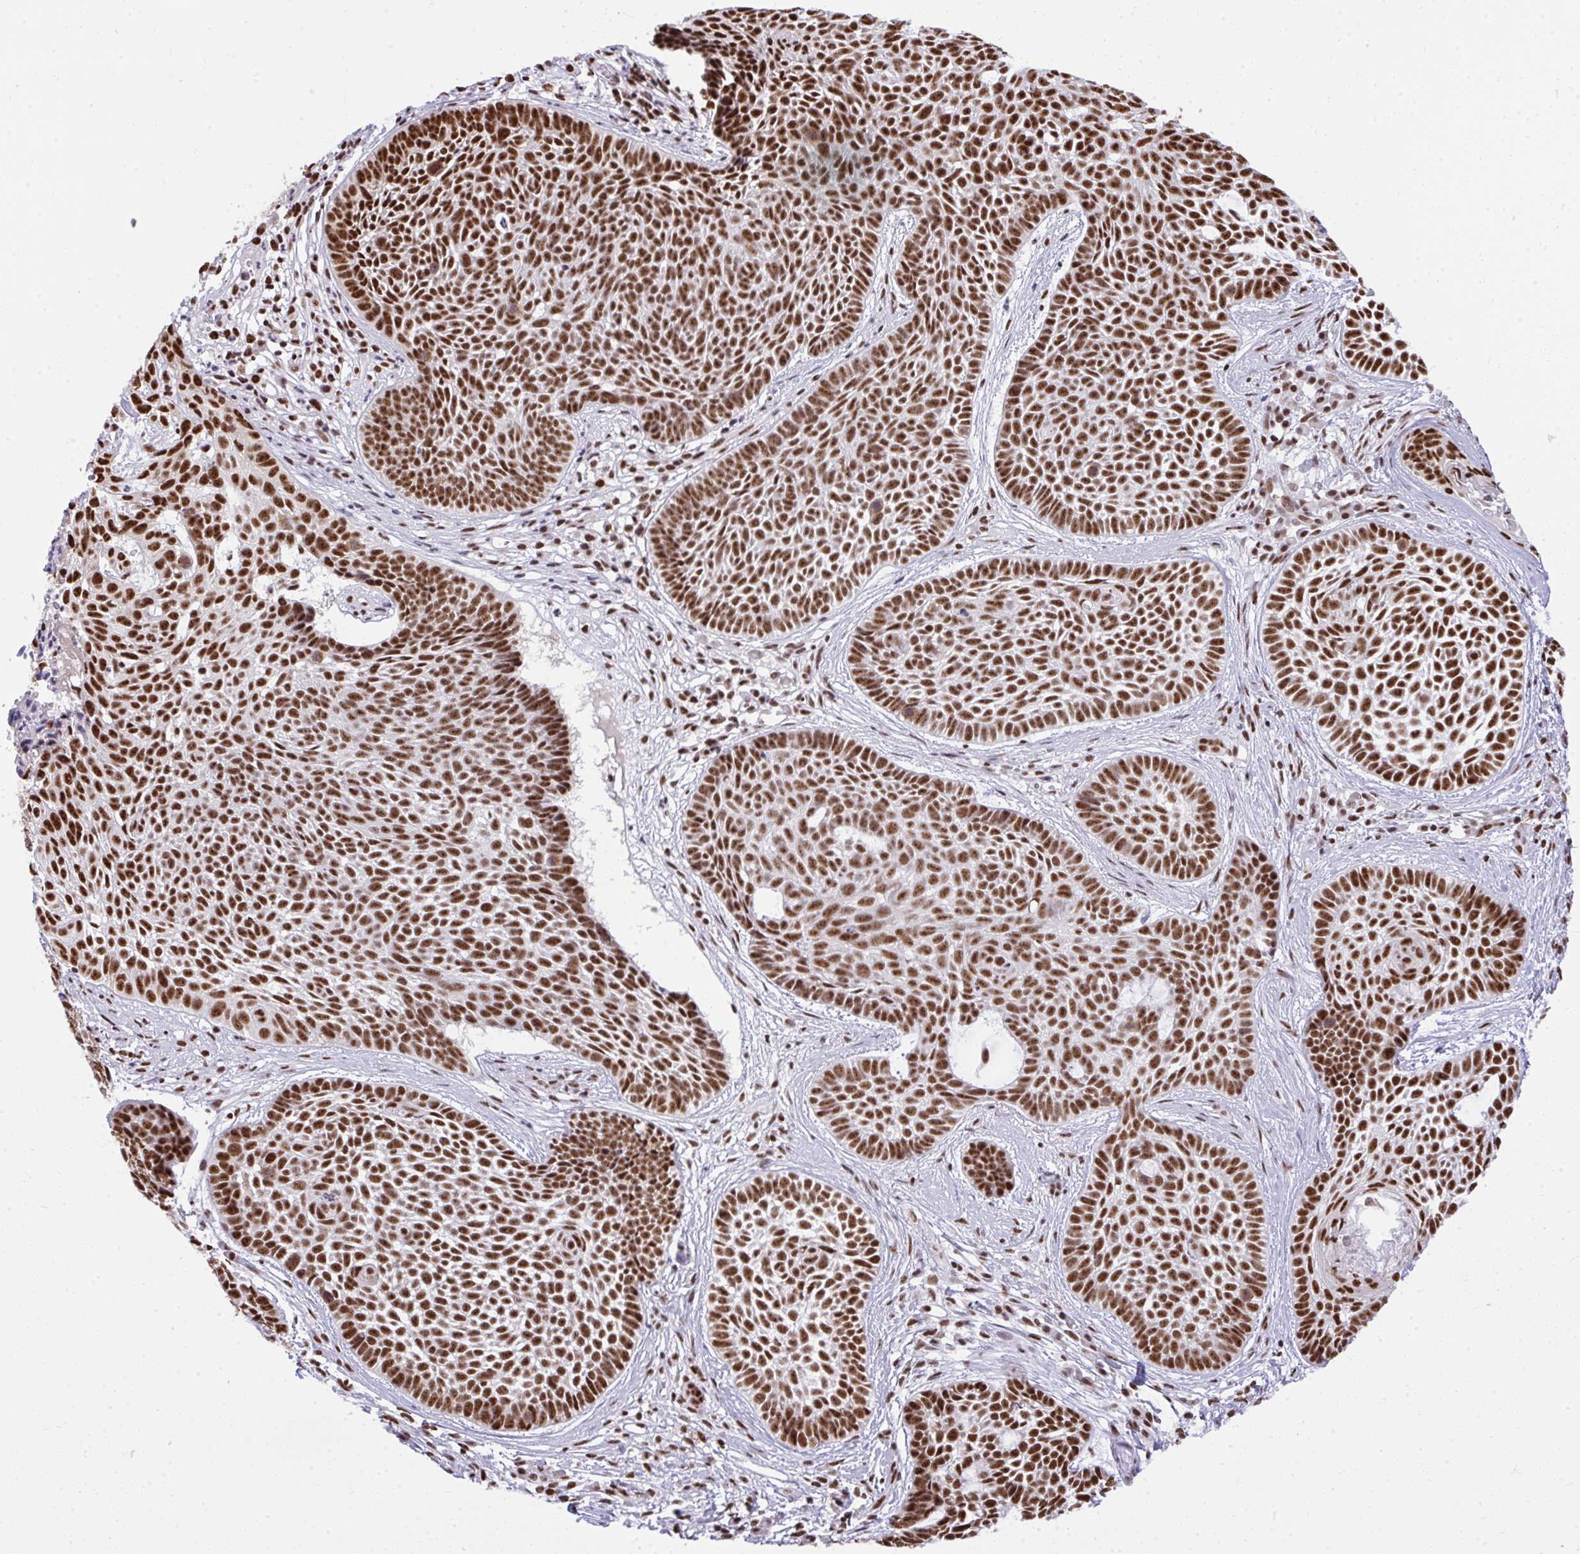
{"staining": {"intensity": "moderate", "quantity": ">75%", "location": "nuclear"}, "tissue": "skin cancer", "cell_type": "Tumor cells", "image_type": "cancer", "snomed": [{"axis": "morphology", "description": "Basal cell carcinoma"}, {"axis": "topography", "description": "Skin"}], "caption": "An image of basal cell carcinoma (skin) stained for a protein shows moderate nuclear brown staining in tumor cells.", "gene": "PRPF19", "patient": {"sex": "female", "age": 89}}